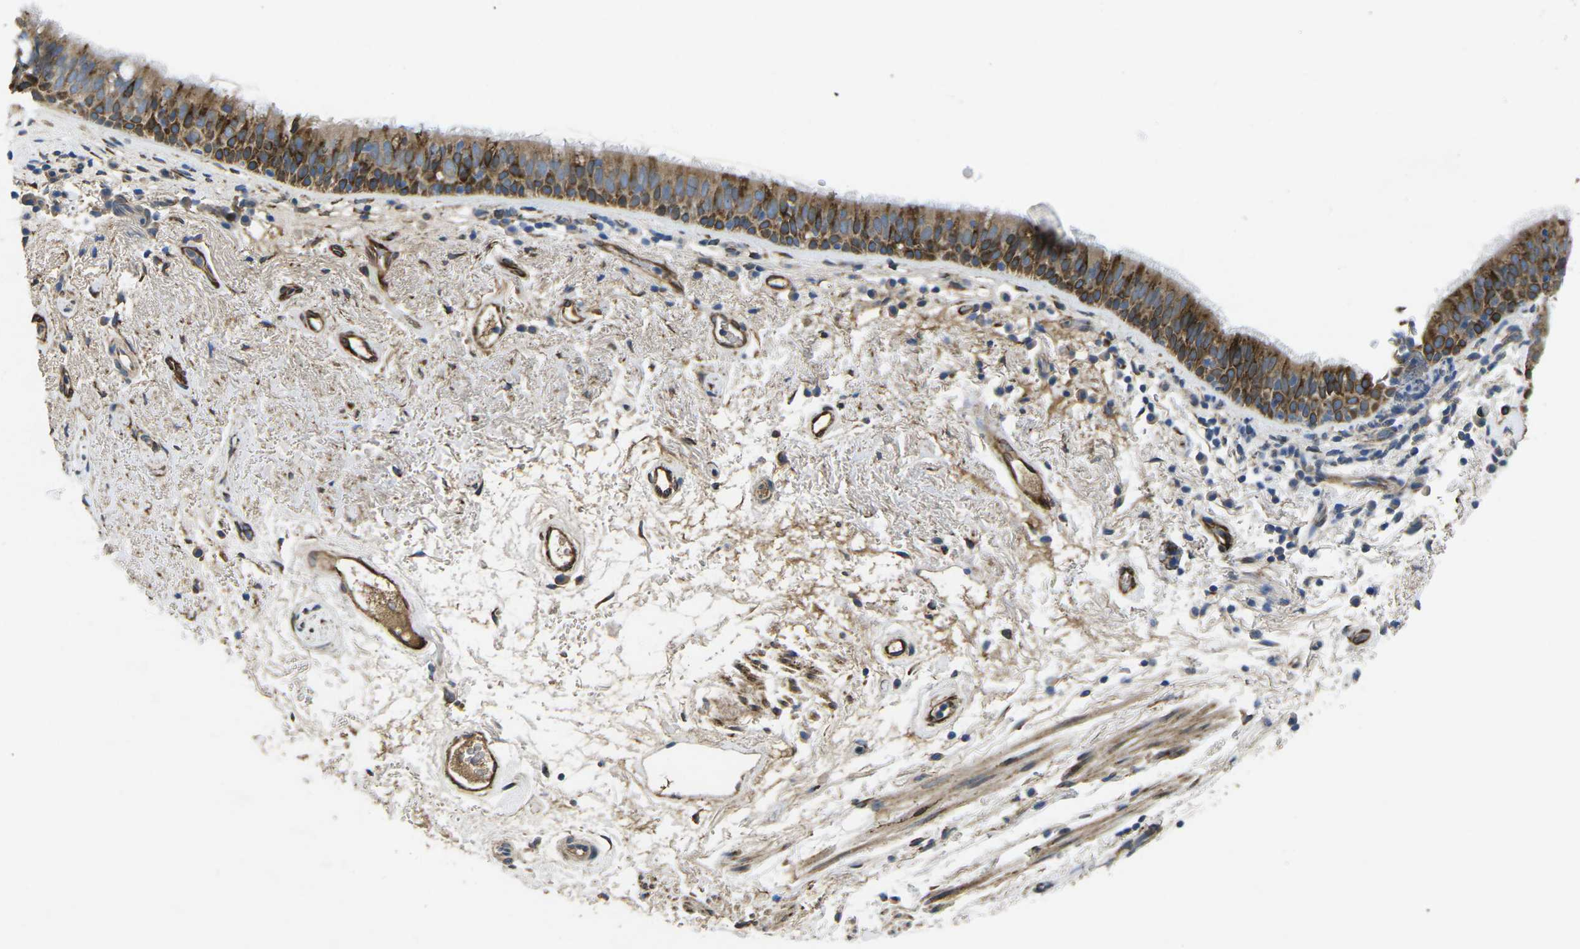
{"staining": {"intensity": "strong", "quantity": ">75%", "location": "cytoplasmic/membranous"}, "tissue": "bronchus", "cell_type": "Respiratory epithelial cells", "image_type": "normal", "snomed": [{"axis": "morphology", "description": "Normal tissue, NOS"}, {"axis": "morphology", "description": "Inflammation, NOS"}, {"axis": "topography", "description": "Cartilage tissue"}, {"axis": "topography", "description": "Bronchus"}], "caption": "DAB immunohistochemical staining of normal human bronchus demonstrates strong cytoplasmic/membranous protein staining in about >75% of respiratory epithelial cells.", "gene": "PDZD8", "patient": {"sex": "male", "age": 77}}